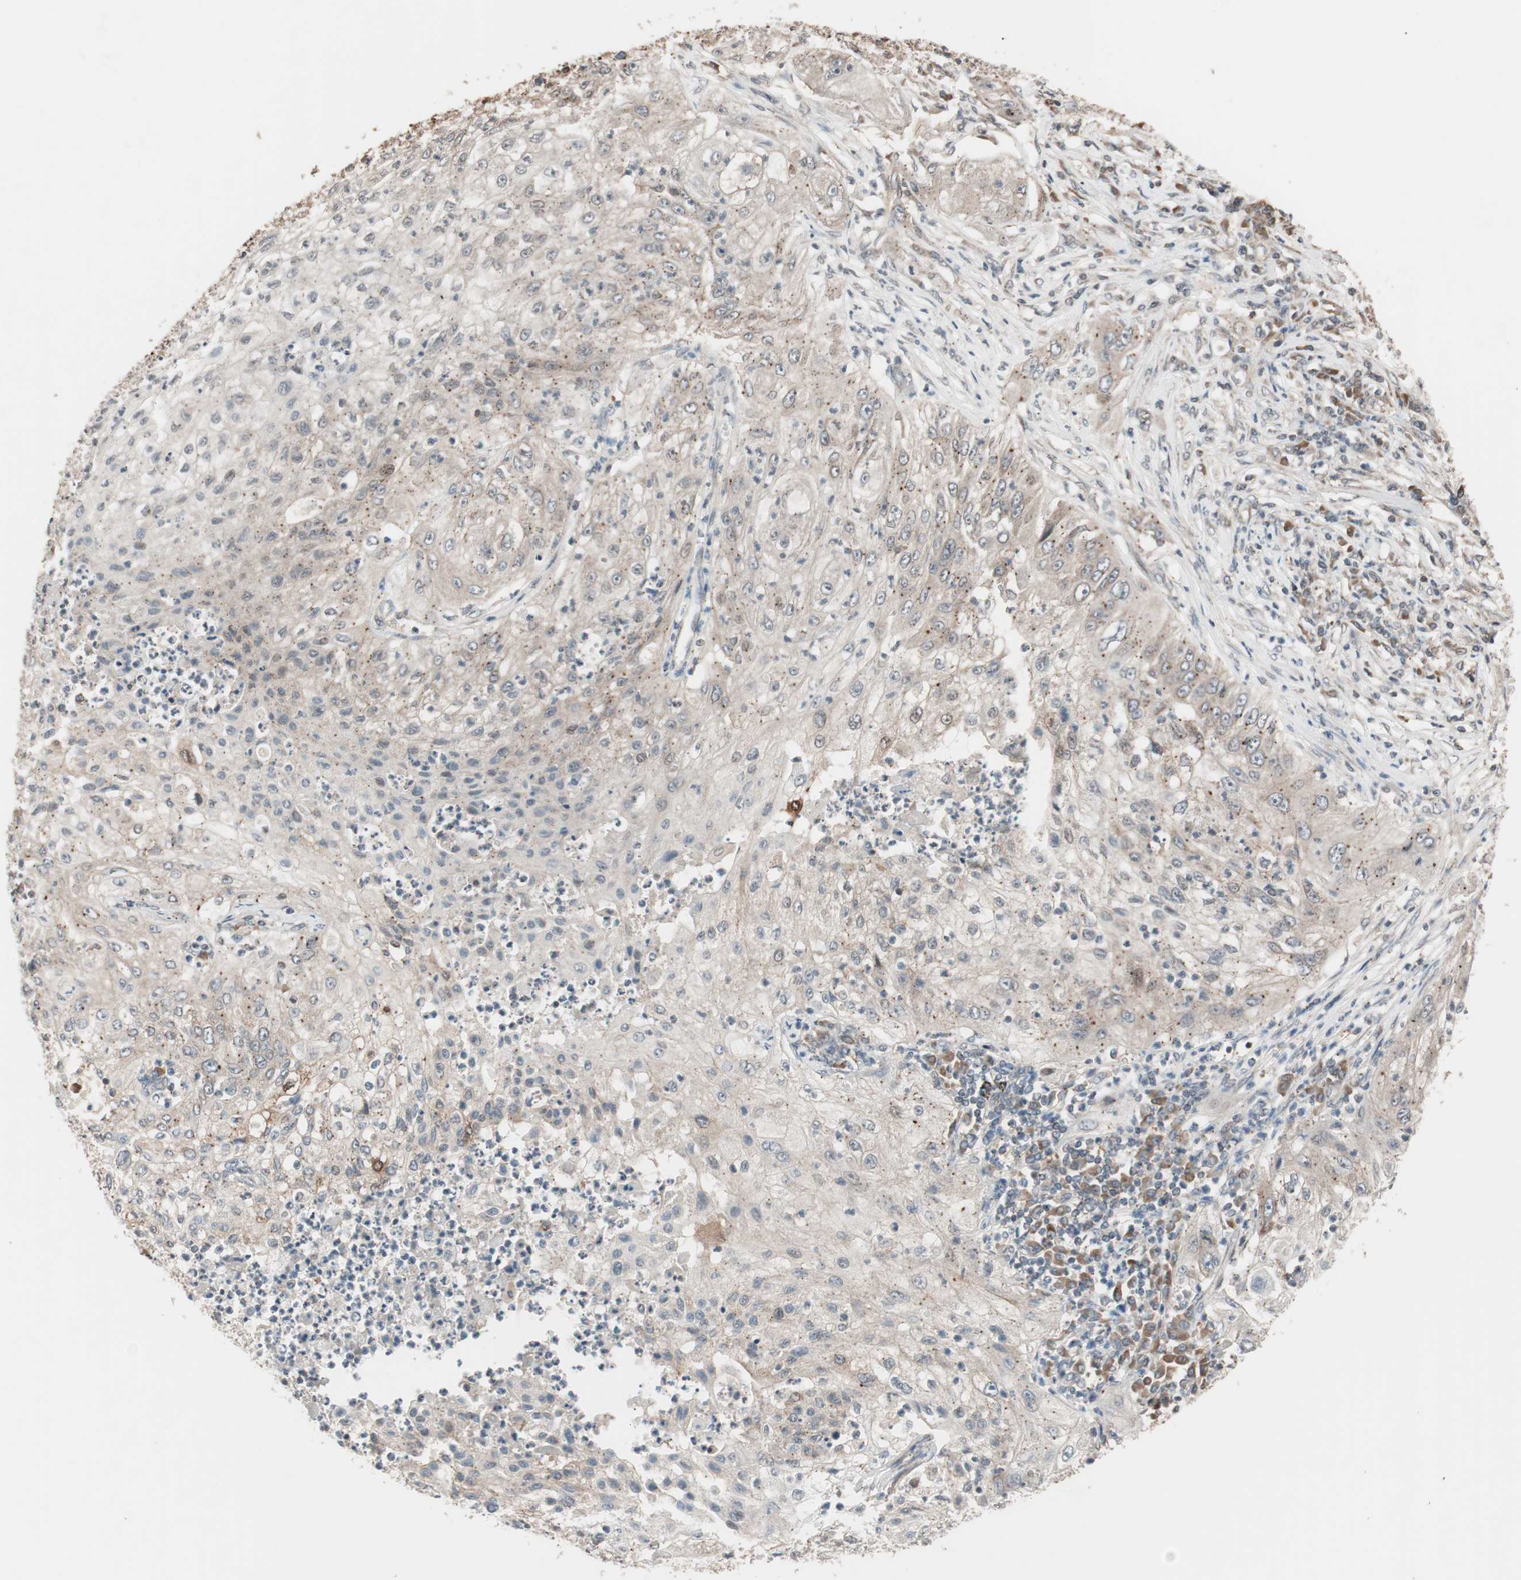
{"staining": {"intensity": "weak", "quantity": ">75%", "location": "cytoplasmic/membranous"}, "tissue": "lung cancer", "cell_type": "Tumor cells", "image_type": "cancer", "snomed": [{"axis": "morphology", "description": "Inflammation, NOS"}, {"axis": "morphology", "description": "Squamous cell carcinoma, NOS"}, {"axis": "topography", "description": "Lymph node"}, {"axis": "topography", "description": "Soft tissue"}, {"axis": "topography", "description": "Lung"}], "caption": "Protein staining exhibits weak cytoplasmic/membranous staining in about >75% of tumor cells in lung squamous cell carcinoma.", "gene": "FBXO5", "patient": {"sex": "male", "age": 66}}